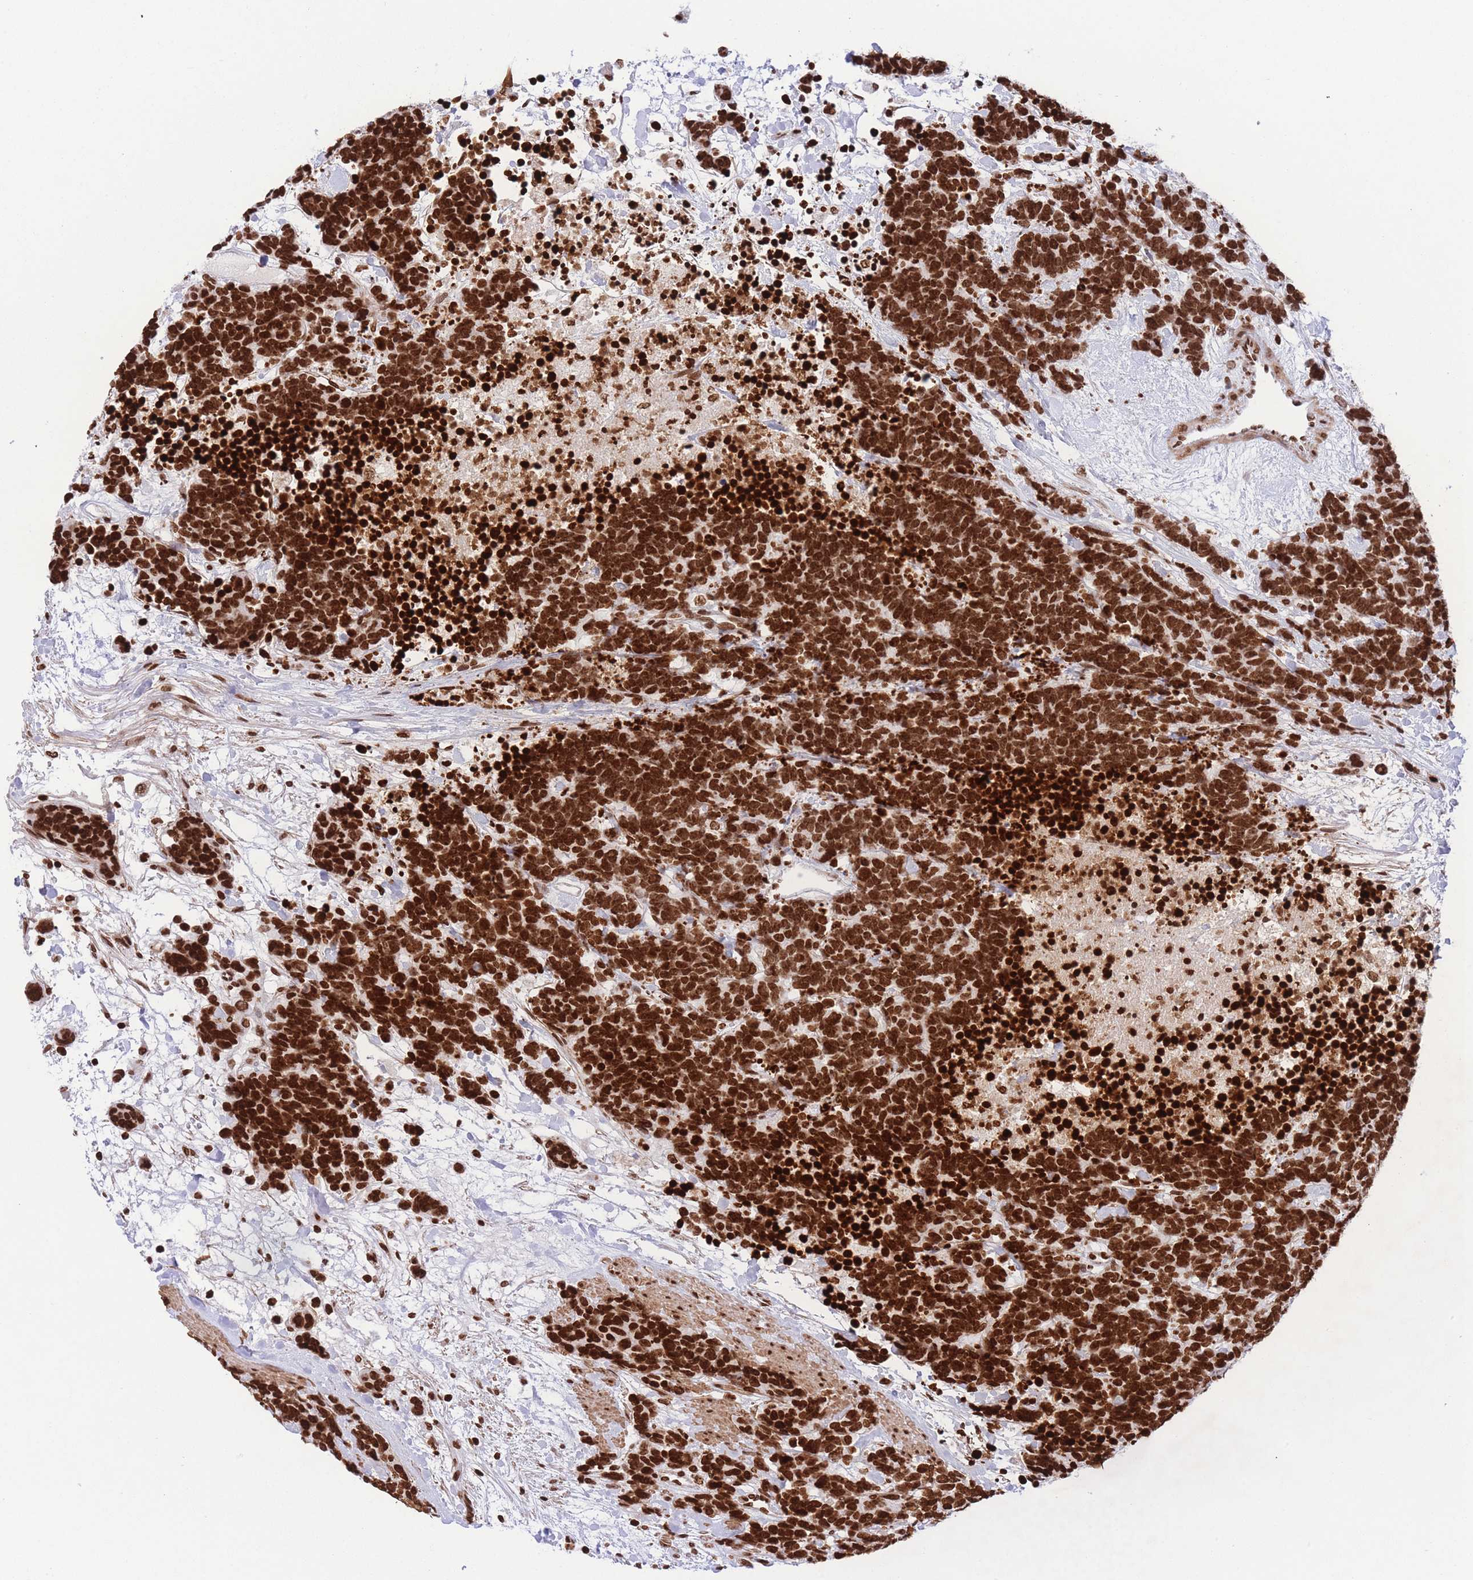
{"staining": {"intensity": "strong", "quantity": ">75%", "location": "nuclear"}, "tissue": "carcinoid", "cell_type": "Tumor cells", "image_type": "cancer", "snomed": [{"axis": "morphology", "description": "Carcinoma, NOS"}, {"axis": "morphology", "description": "Carcinoid, malignant, NOS"}, {"axis": "topography", "description": "Prostate"}], "caption": "Human carcinoma stained with a brown dye shows strong nuclear positive expression in about >75% of tumor cells.", "gene": "H2BC11", "patient": {"sex": "male", "age": 57}}